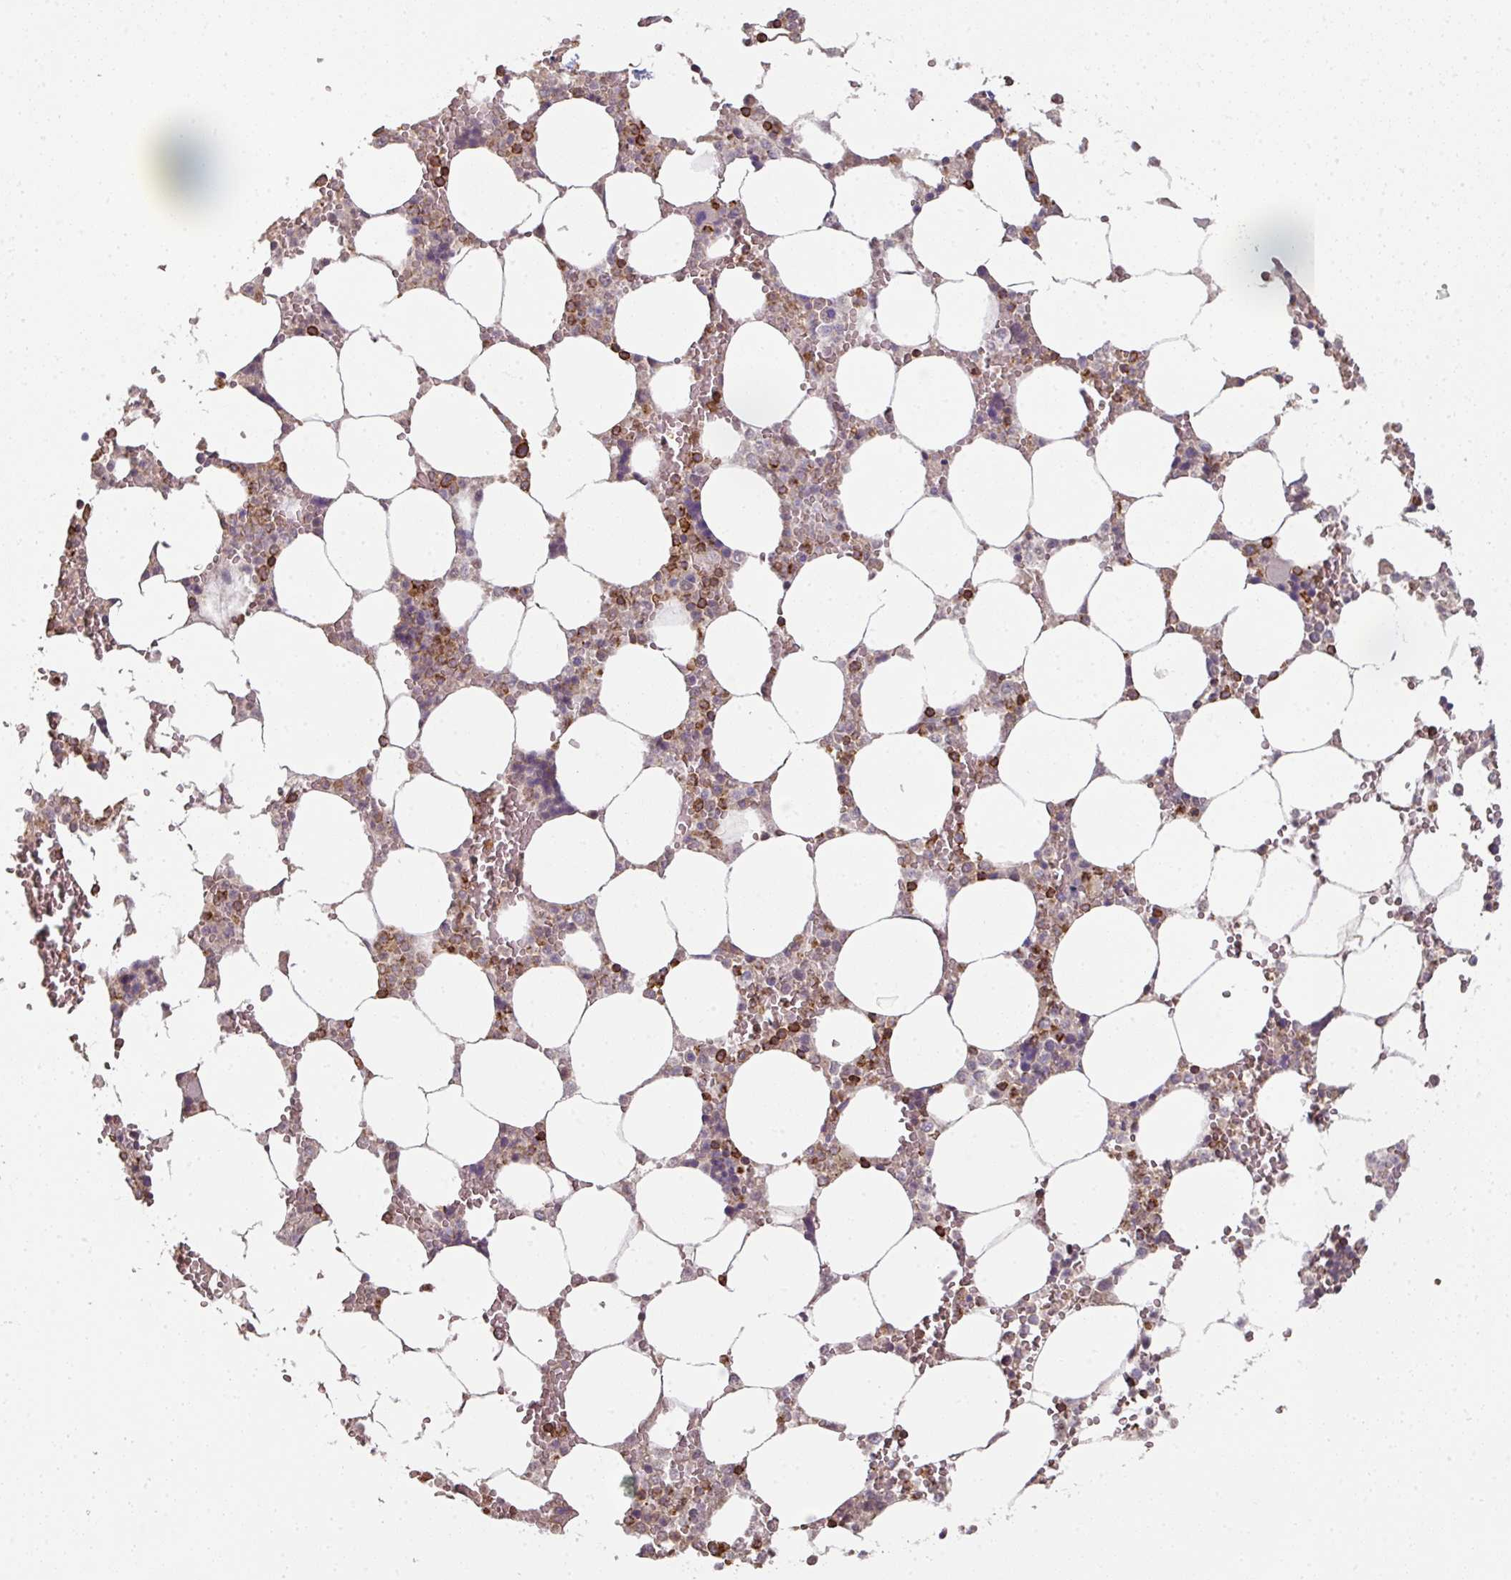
{"staining": {"intensity": "negative", "quantity": "none", "location": "none"}, "tissue": "bone marrow", "cell_type": "Hematopoietic cells", "image_type": "normal", "snomed": [{"axis": "morphology", "description": "Normal tissue, NOS"}, {"axis": "topography", "description": "Bone marrow"}], "caption": "High magnification brightfield microscopy of unremarkable bone marrow stained with DAB (brown) and counterstained with hematoxylin (blue): hematopoietic cells show no significant expression. (Stains: DAB (3,3'-diaminobenzidine) immunohistochemistry with hematoxylin counter stain, Microscopy: brightfield microscopy at high magnification).", "gene": "OLFML2B", "patient": {"sex": "male", "age": 64}}